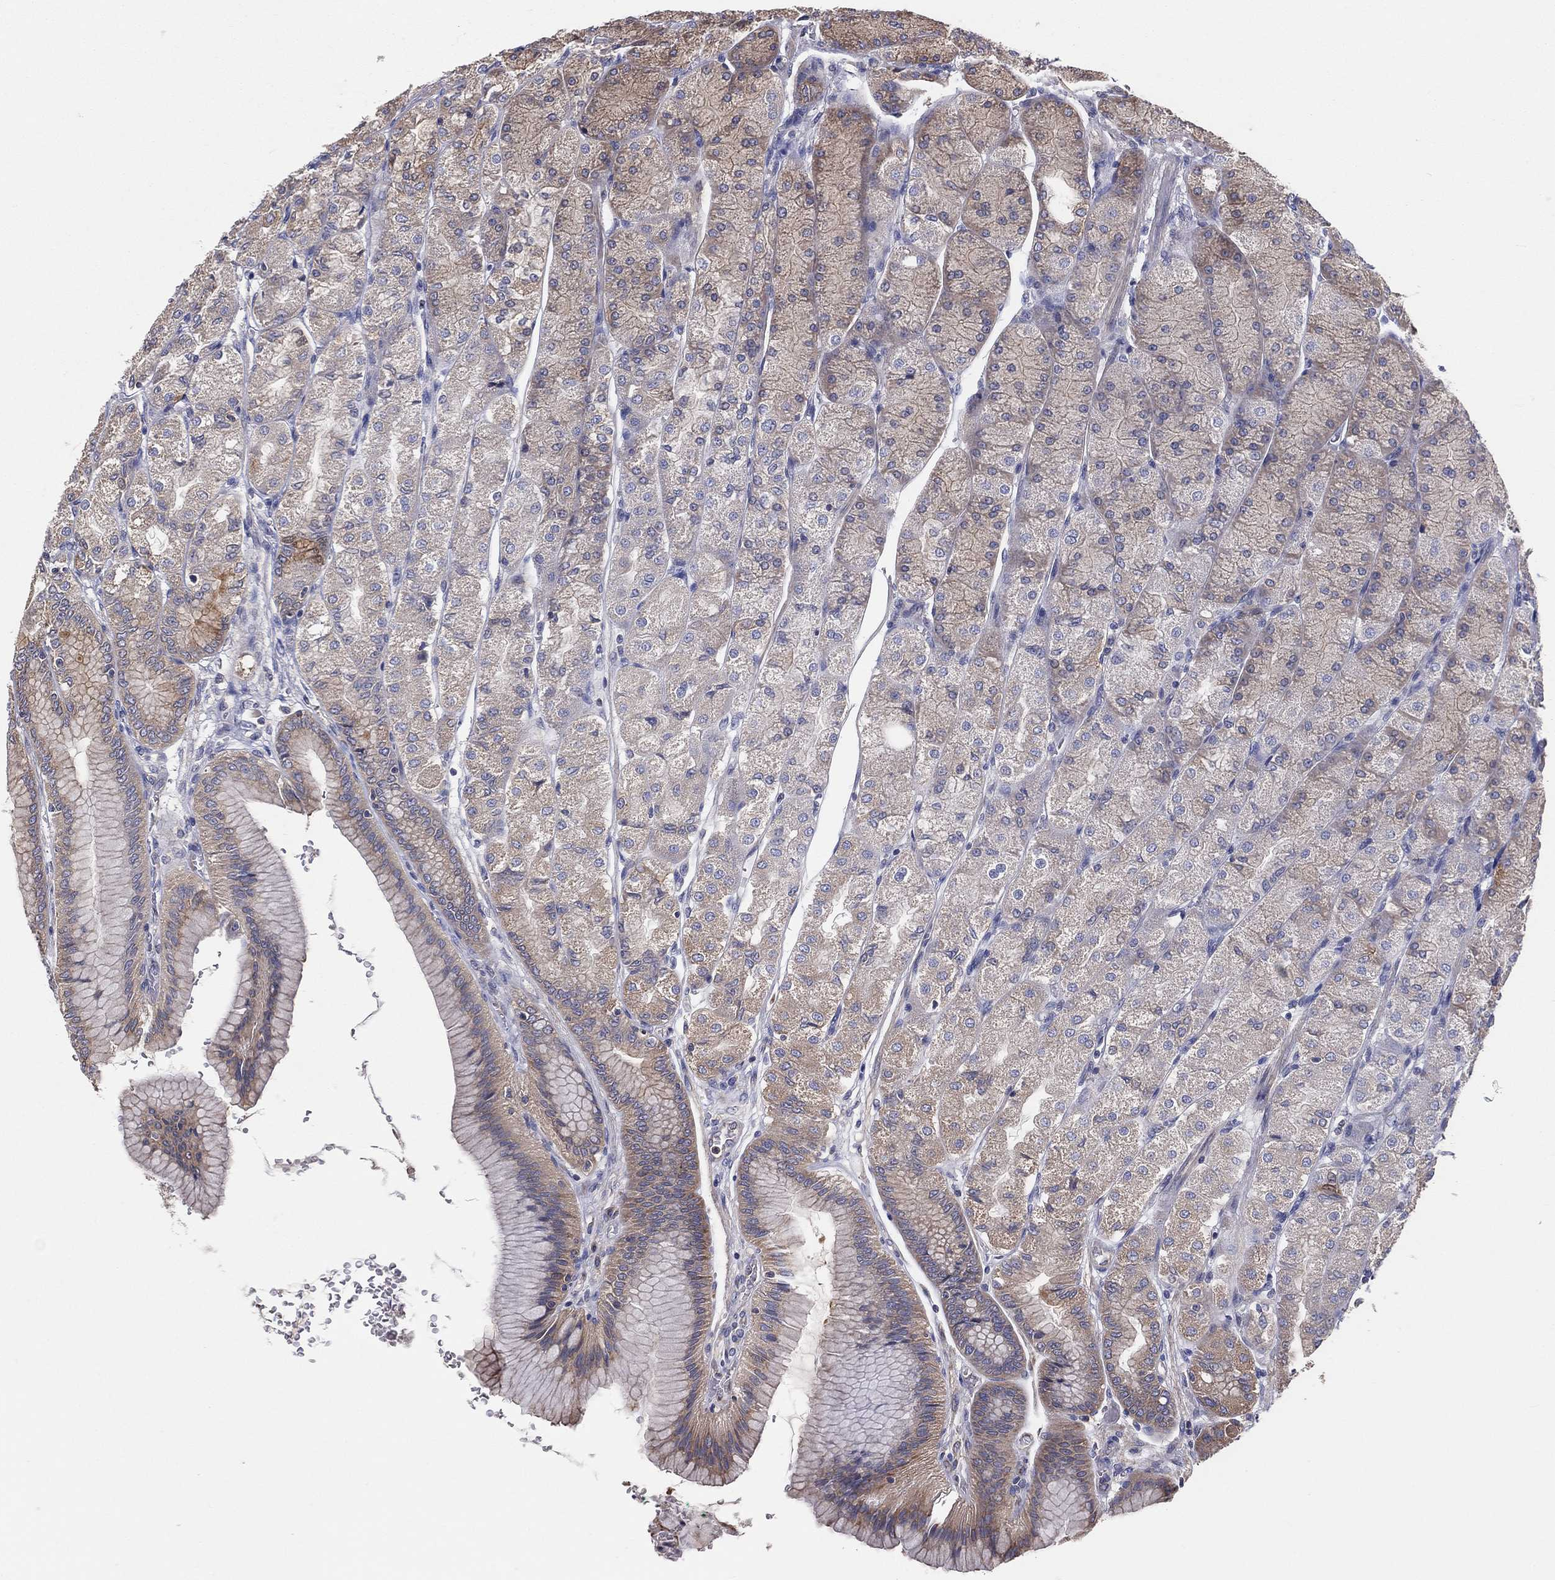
{"staining": {"intensity": "moderate", "quantity": "25%-75%", "location": "cytoplasmic/membranous"}, "tissue": "stomach", "cell_type": "Glandular cells", "image_type": "normal", "snomed": [{"axis": "morphology", "description": "Normal tissue, NOS"}, {"axis": "morphology", "description": "Adenocarcinoma, NOS"}, {"axis": "morphology", "description": "Adenocarcinoma, High grade"}, {"axis": "topography", "description": "Stomach, upper"}, {"axis": "topography", "description": "Stomach"}], "caption": "Moderate cytoplasmic/membranous staining is identified in about 25%-75% of glandular cells in benign stomach.", "gene": "EIF2B5", "patient": {"sex": "female", "age": 65}}